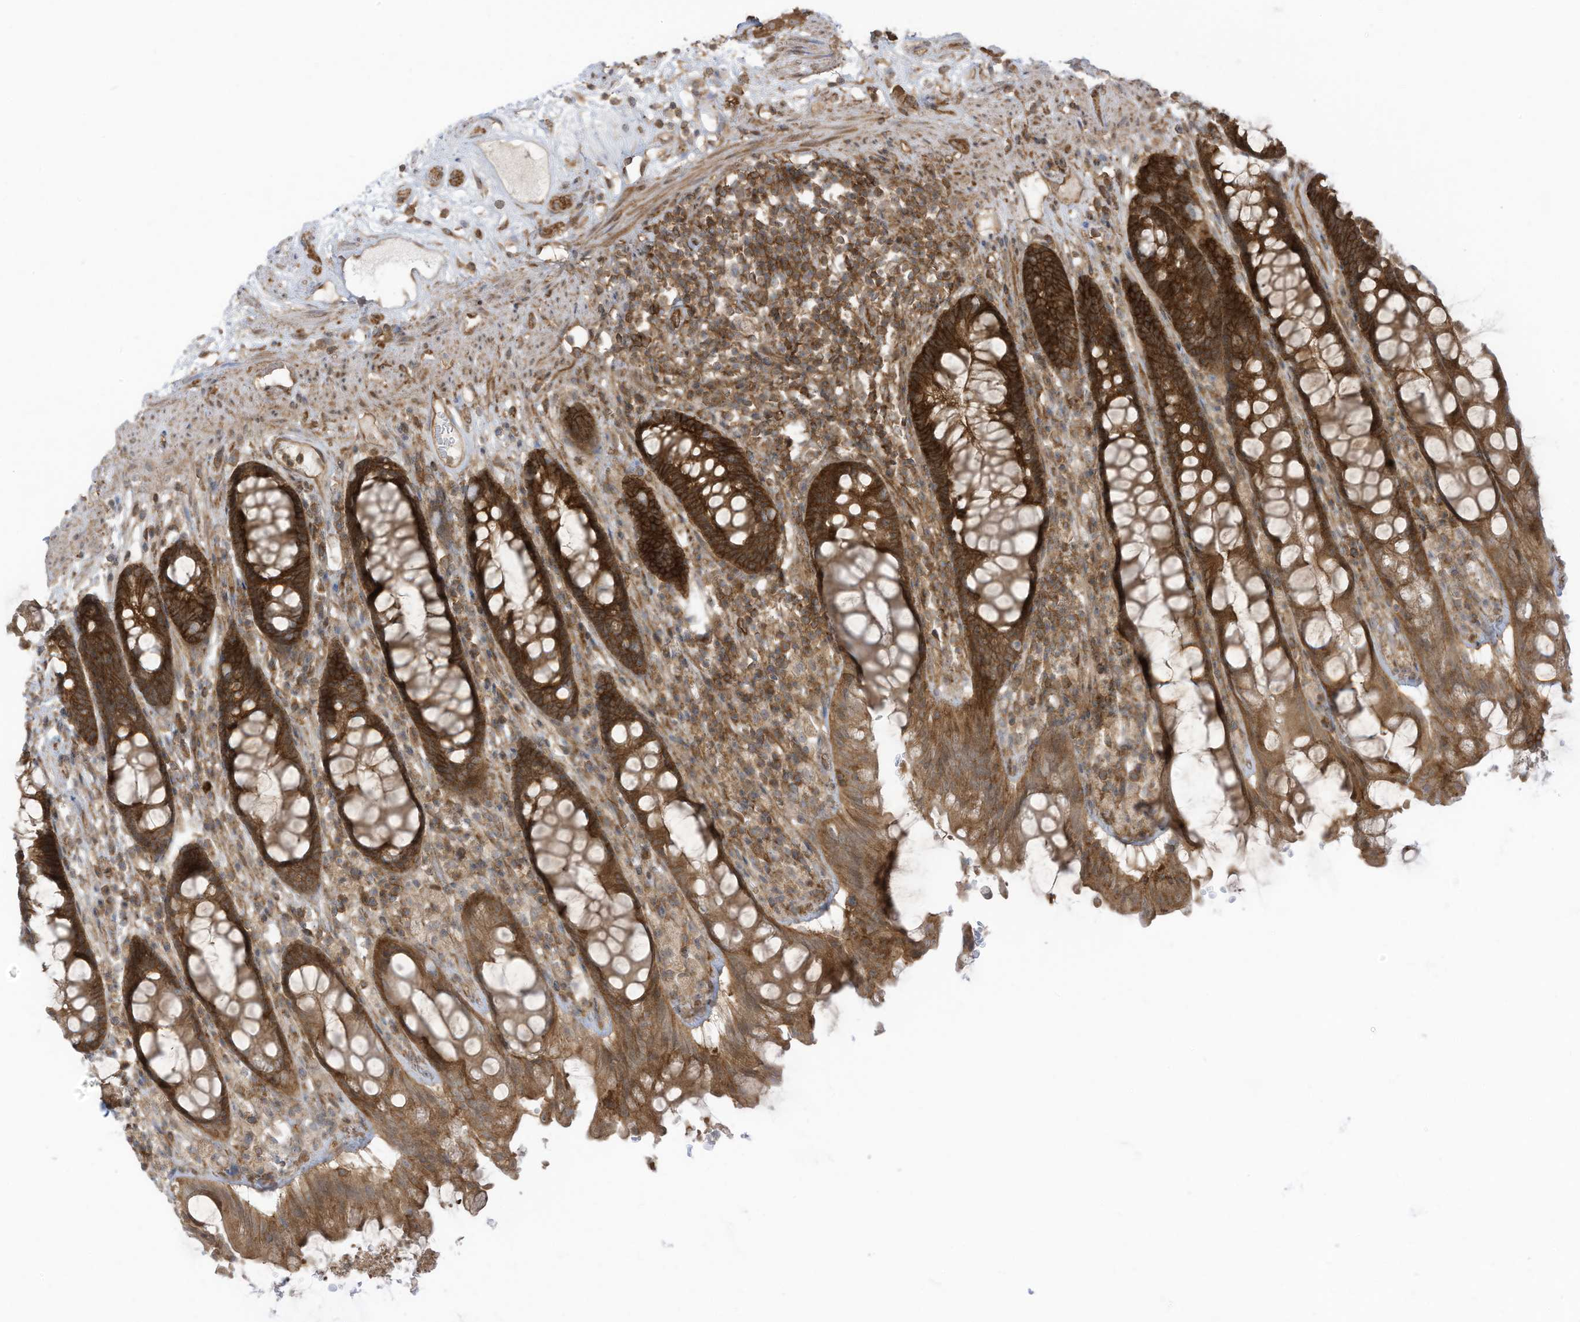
{"staining": {"intensity": "strong", "quantity": ">75%", "location": "cytoplasmic/membranous"}, "tissue": "rectum", "cell_type": "Glandular cells", "image_type": "normal", "snomed": [{"axis": "morphology", "description": "Normal tissue, NOS"}, {"axis": "topography", "description": "Rectum"}], "caption": "Strong cytoplasmic/membranous positivity is seen in approximately >75% of glandular cells in benign rectum.", "gene": "REPS1", "patient": {"sex": "male", "age": 64}}